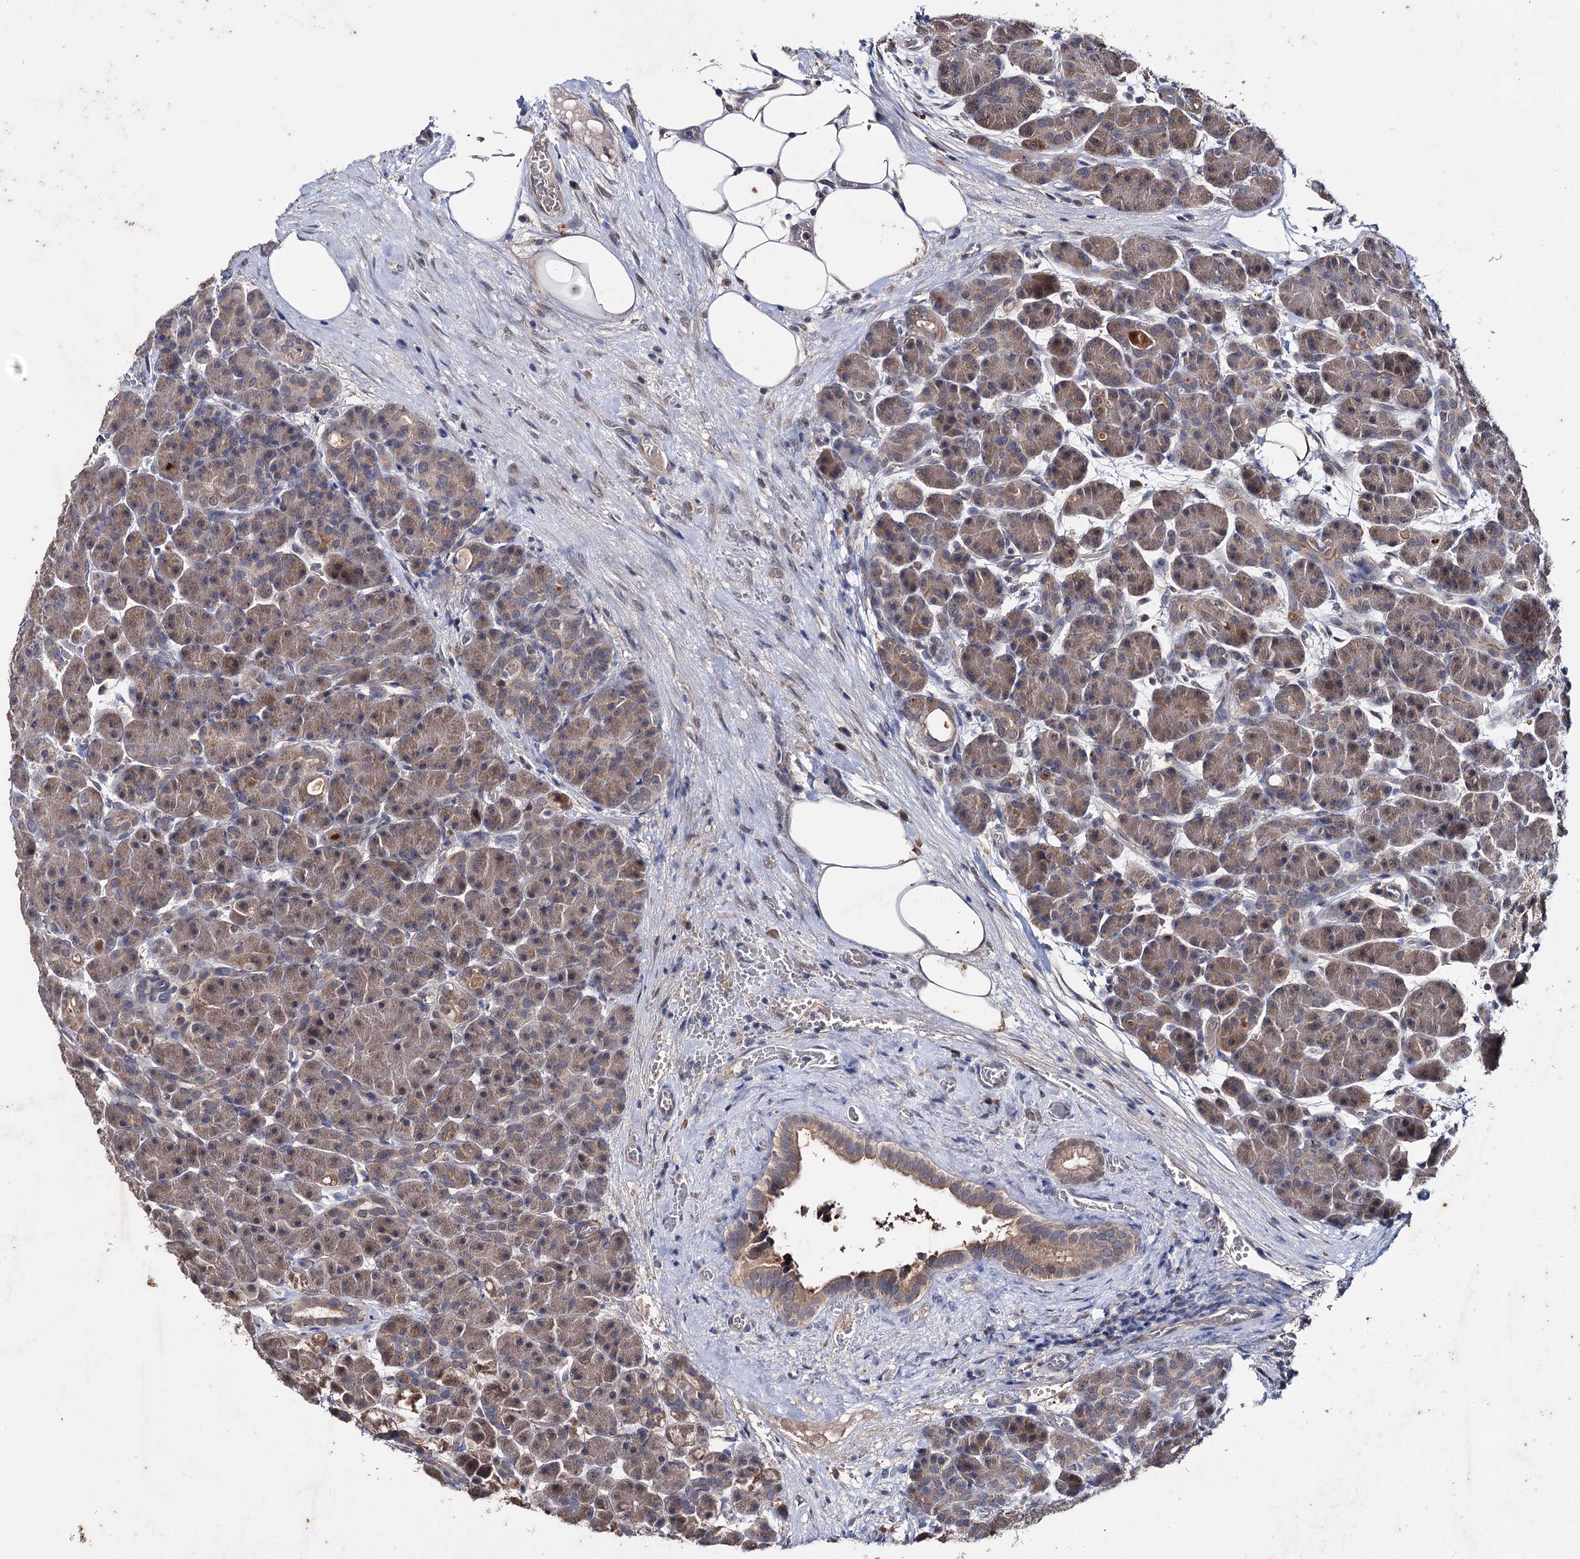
{"staining": {"intensity": "moderate", "quantity": "25%-75%", "location": "cytoplasmic/membranous"}, "tissue": "pancreas", "cell_type": "Exocrine glandular cells", "image_type": "normal", "snomed": [{"axis": "morphology", "description": "Normal tissue, NOS"}, {"axis": "topography", "description": "Pancreas"}], "caption": "Protein analysis of normal pancreas shows moderate cytoplasmic/membranous positivity in about 25%-75% of exocrine glandular cells.", "gene": "CLPB", "patient": {"sex": "male", "age": 63}}